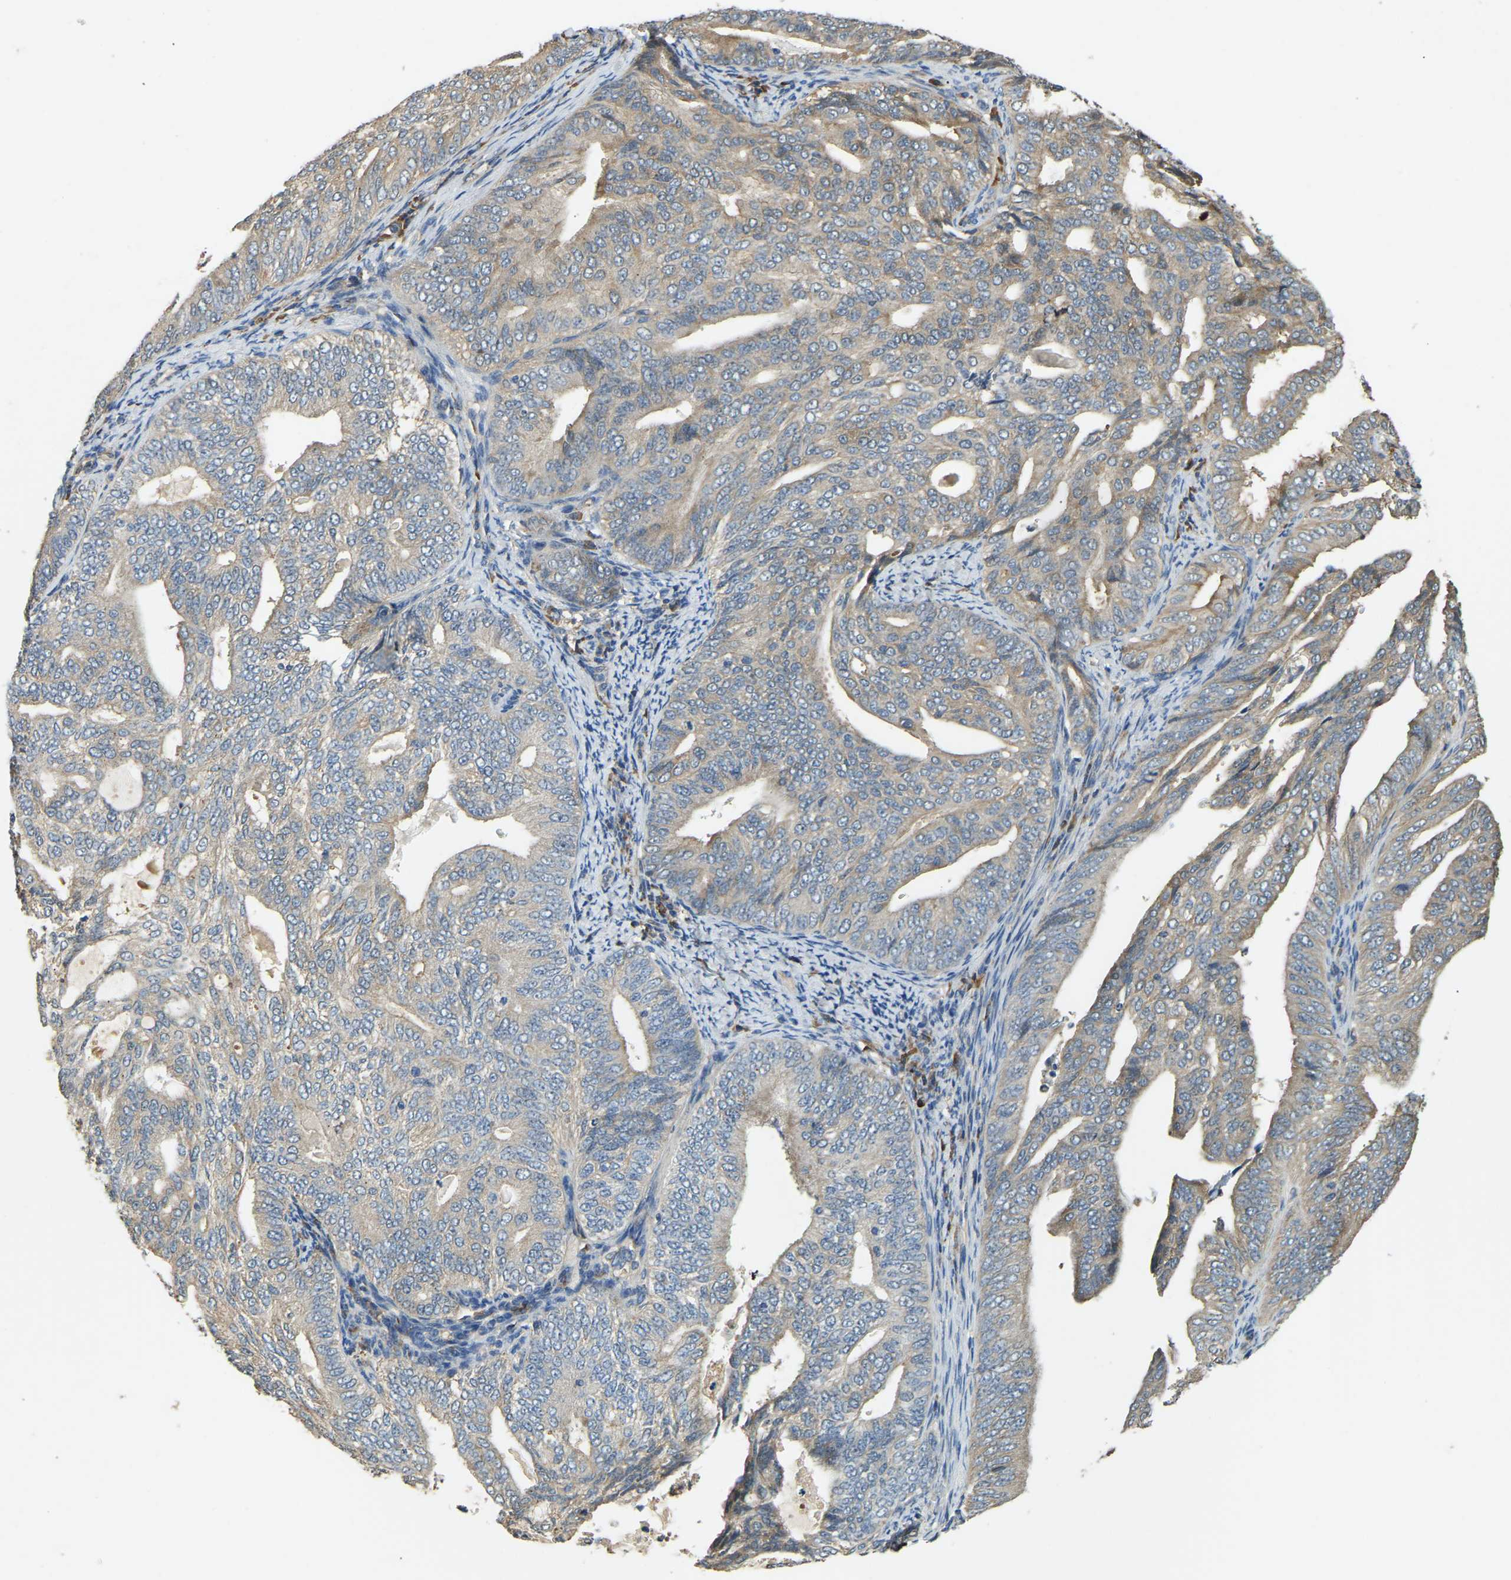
{"staining": {"intensity": "weak", "quantity": ">75%", "location": "cytoplasmic/membranous"}, "tissue": "endometrial cancer", "cell_type": "Tumor cells", "image_type": "cancer", "snomed": [{"axis": "morphology", "description": "Adenocarcinoma, NOS"}, {"axis": "topography", "description": "Endometrium"}], "caption": "Endometrial cancer (adenocarcinoma) stained for a protein demonstrates weak cytoplasmic/membranous positivity in tumor cells.", "gene": "CFLAR", "patient": {"sex": "female", "age": 58}}